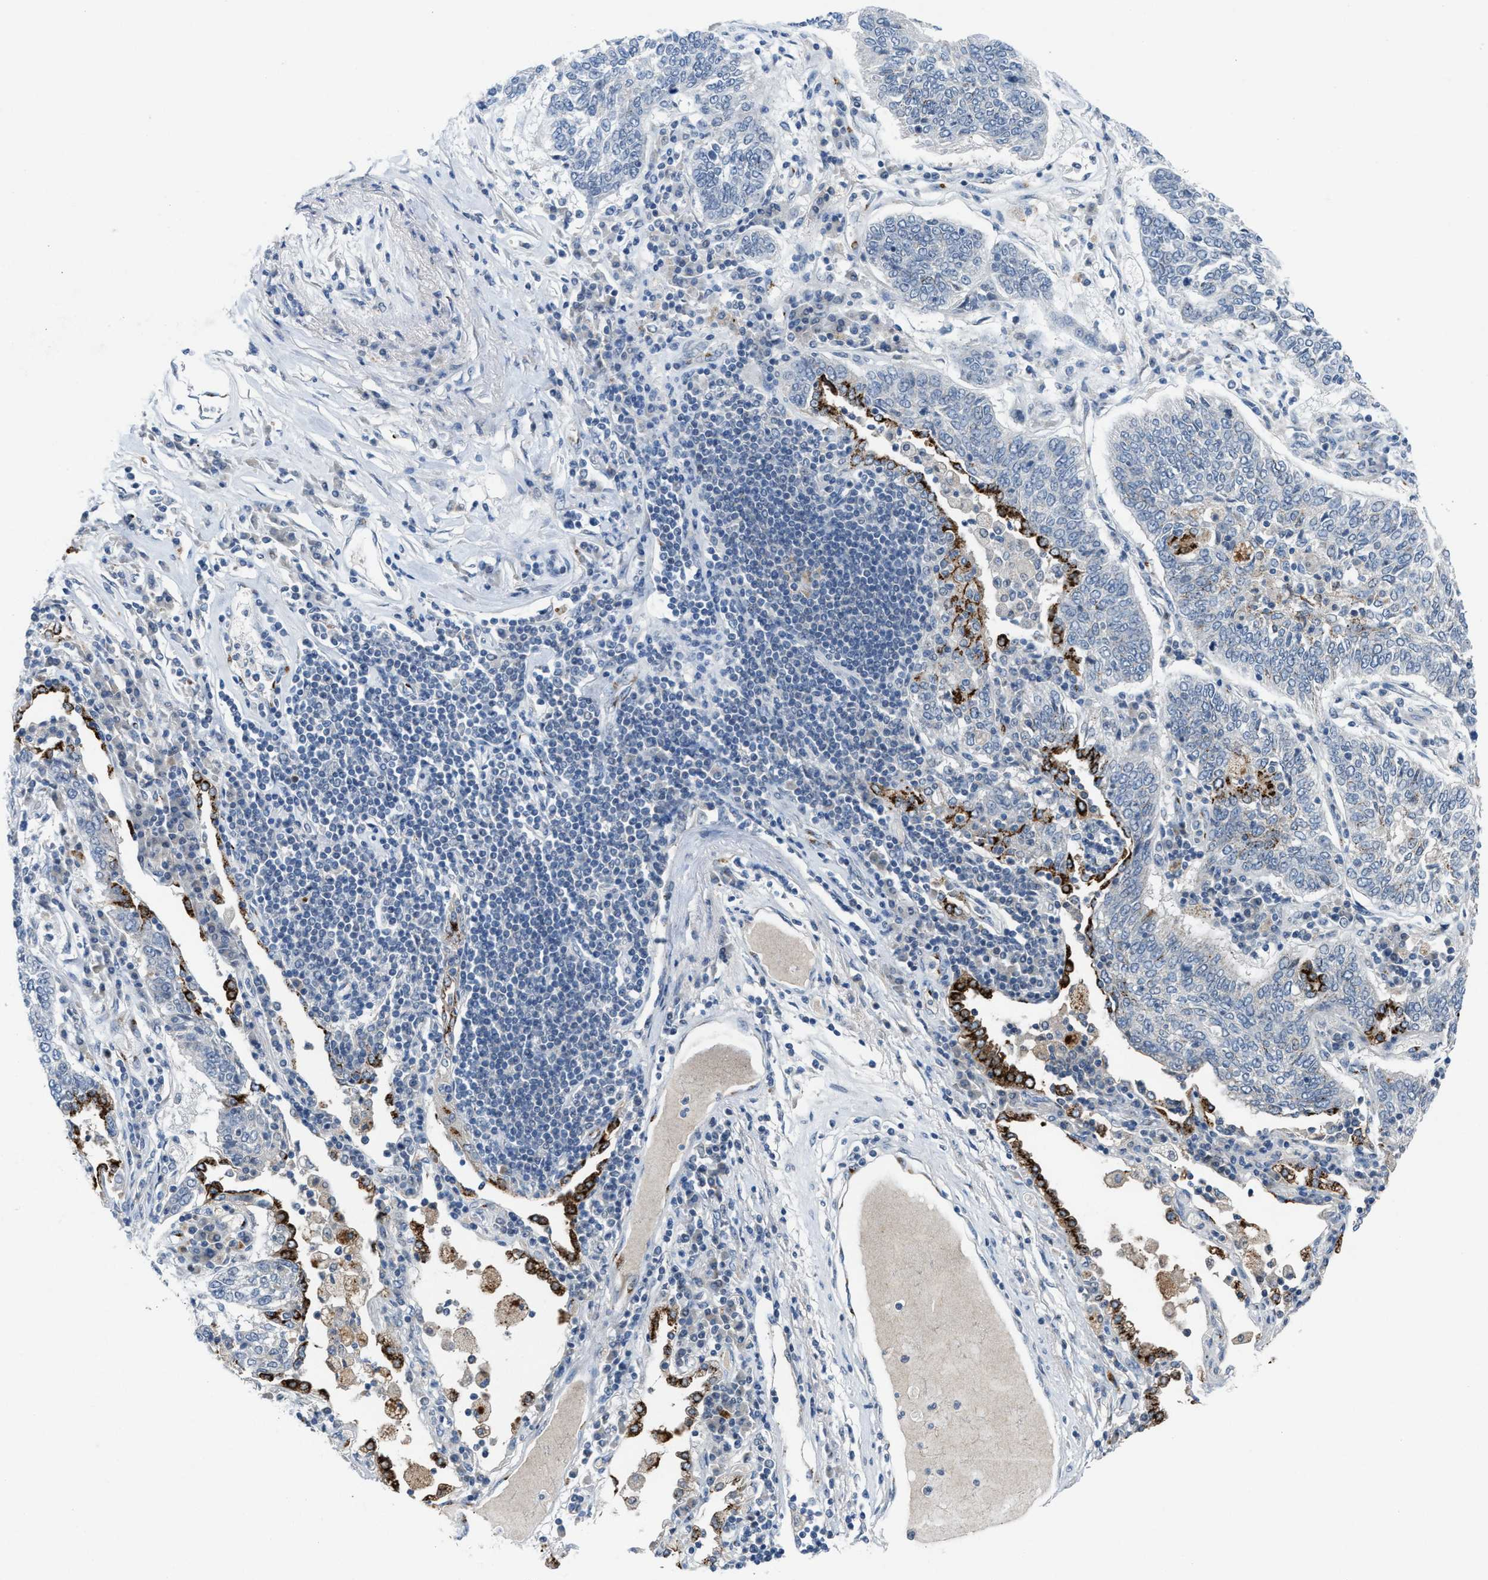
{"staining": {"intensity": "negative", "quantity": "none", "location": "none"}, "tissue": "lung cancer", "cell_type": "Tumor cells", "image_type": "cancer", "snomed": [{"axis": "morphology", "description": "Normal tissue, NOS"}, {"axis": "morphology", "description": "Squamous cell carcinoma, NOS"}, {"axis": "topography", "description": "Cartilage tissue"}, {"axis": "topography", "description": "Bronchus"}, {"axis": "topography", "description": "Lung"}], "caption": "Immunohistochemistry (IHC) photomicrograph of neoplastic tissue: human lung squamous cell carcinoma stained with DAB (3,3'-diaminobenzidine) reveals no significant protein expression in tumor cells.", "gene": "SLC5A5", "patient": {"sex": "female", "age": 49}}